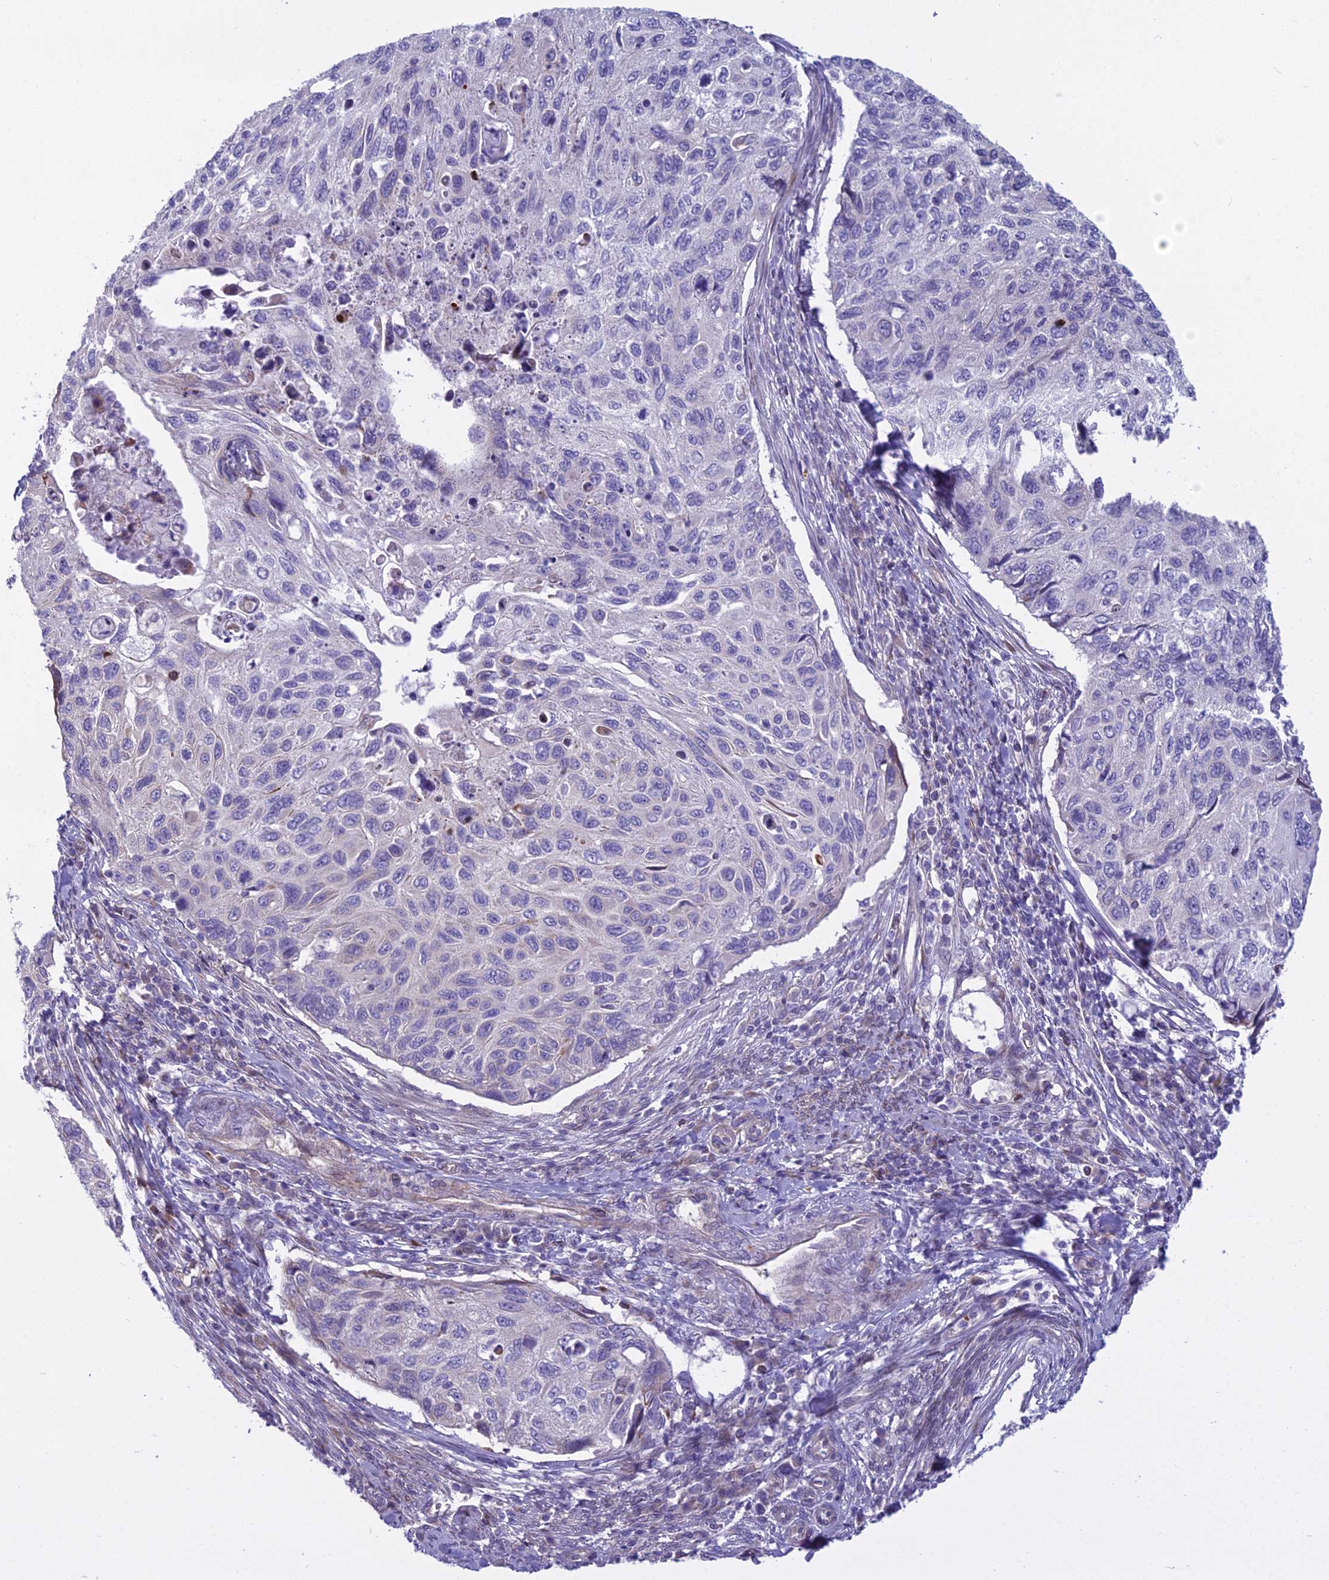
{"staining": {"intensity": "moderate", "quantity": "<25%", "location": "cytoplasmic/membranous"}, "tissue": "cervical cancer", "cell_type": "Tumor cells", "image_type": "cancer", "snomed": [{"axis": "morphology", "description": "Squamous cell carcinoma, NOS"}, {"axis": "topography", "description": "Cervix"}], "caption": "A photomicrograph showing moderate cytoplasmic/membranous positivity in about <25% of tumor cells in squamous cell carcinoma (cervical), as visualized by brown immunohistochemical staining.", "gene": "PCDHB14", "patient": {"sex": "female", "age": 70}}